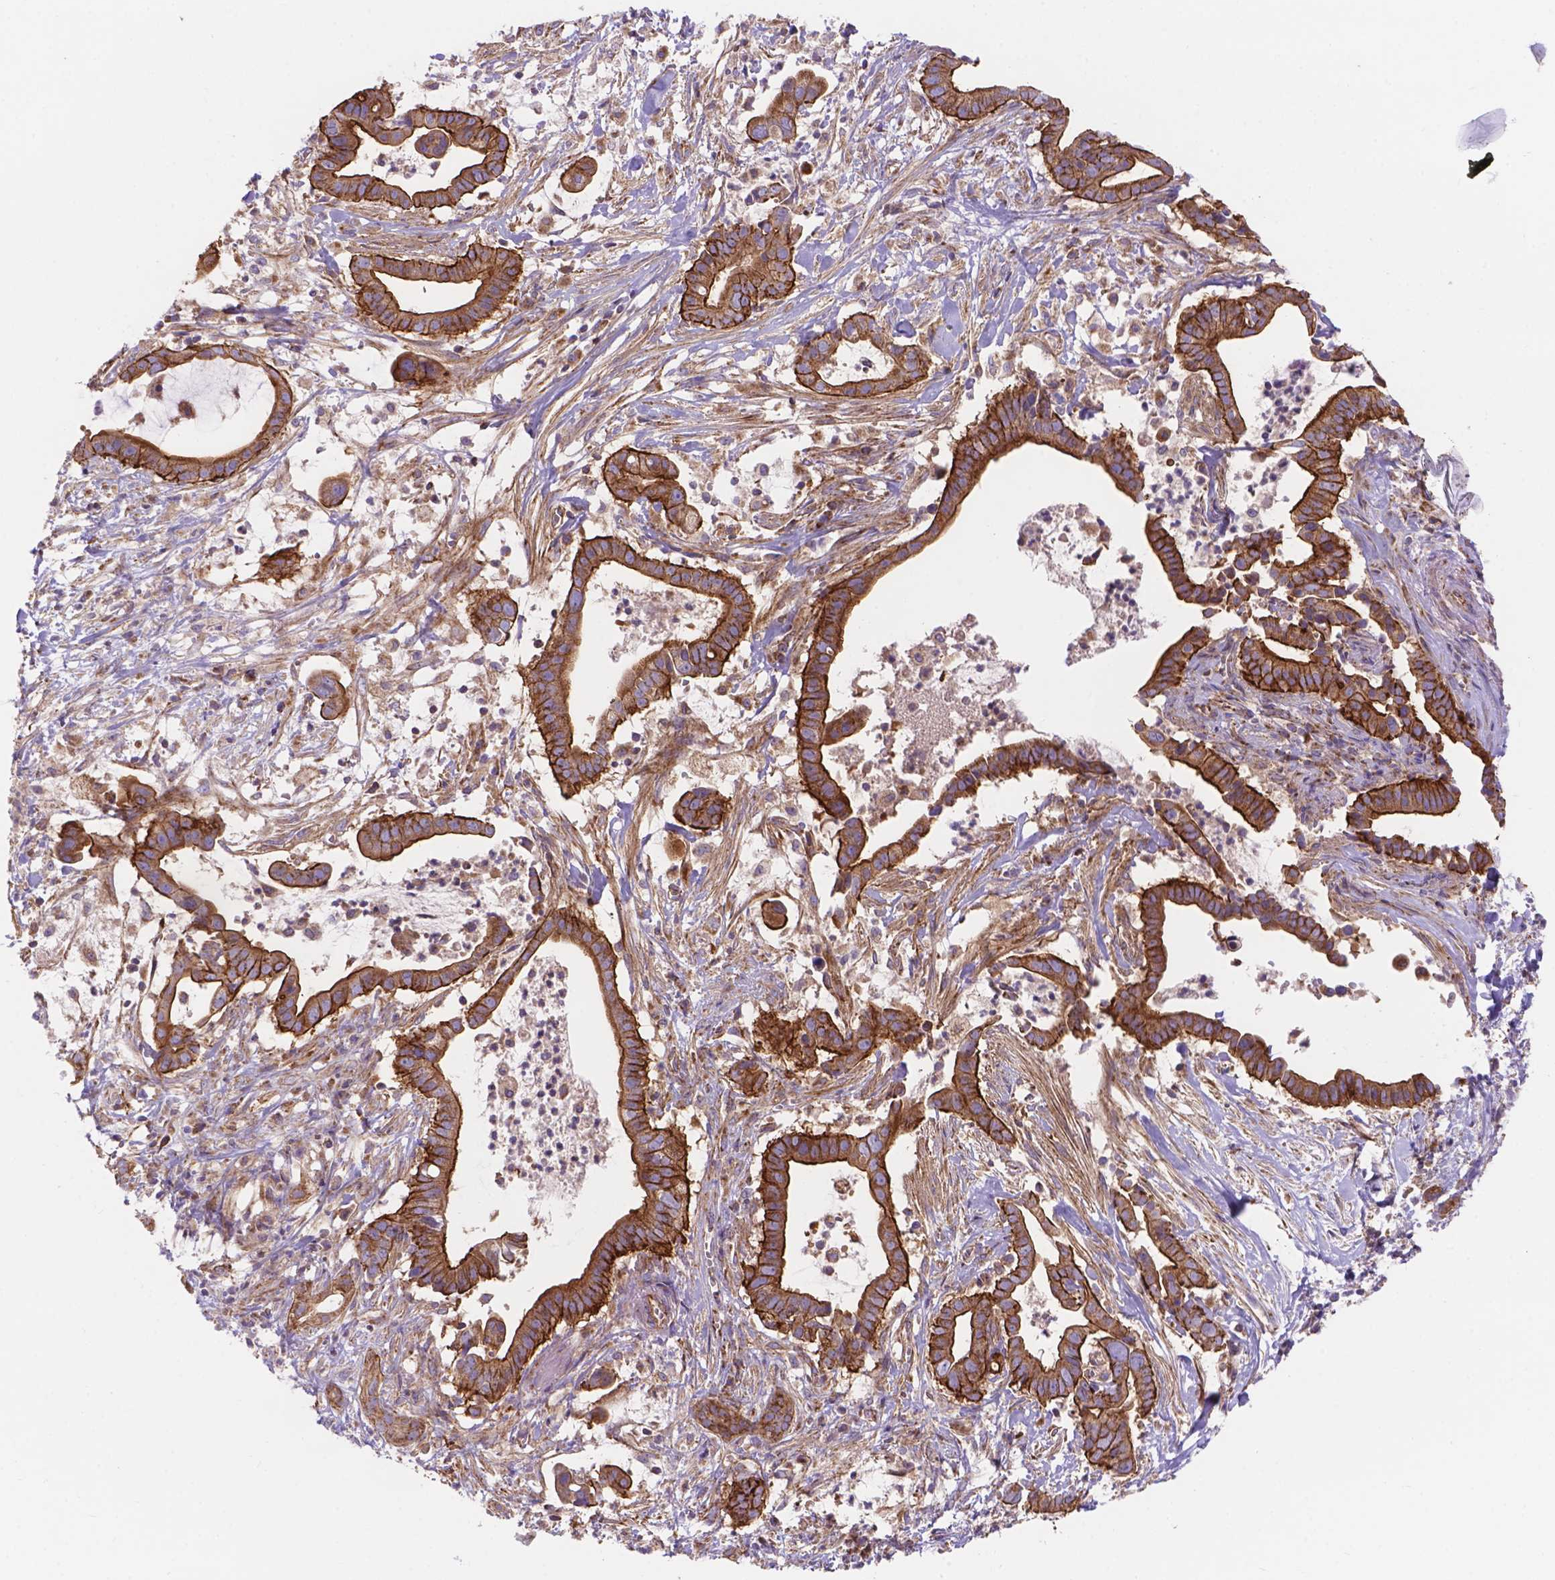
{"staining": {"intensity": "strong", "quantity": ">75%", "location": "cytoplasmic/membranous"}, "tissue": "pancreatic cancer", "cell_type": "Tumor cells", "image_type": "cancer", "snomed": [{"axis": "morphology", "description": "Adenocarcinoma, NOS"}, {"axis": "topography", "description": "Pancreas"}], "caption": "Immunohistochemistry of human adenocarcinoma (pancreatic) reveals high levels of strong cytoplasmic/membranous positivity in approximately >75% of tumor cells. (Brightfield microscopy of DAB IHC at high magnification).", "gene": "AK3", "patient": {"sex": "male", "age": 61}}